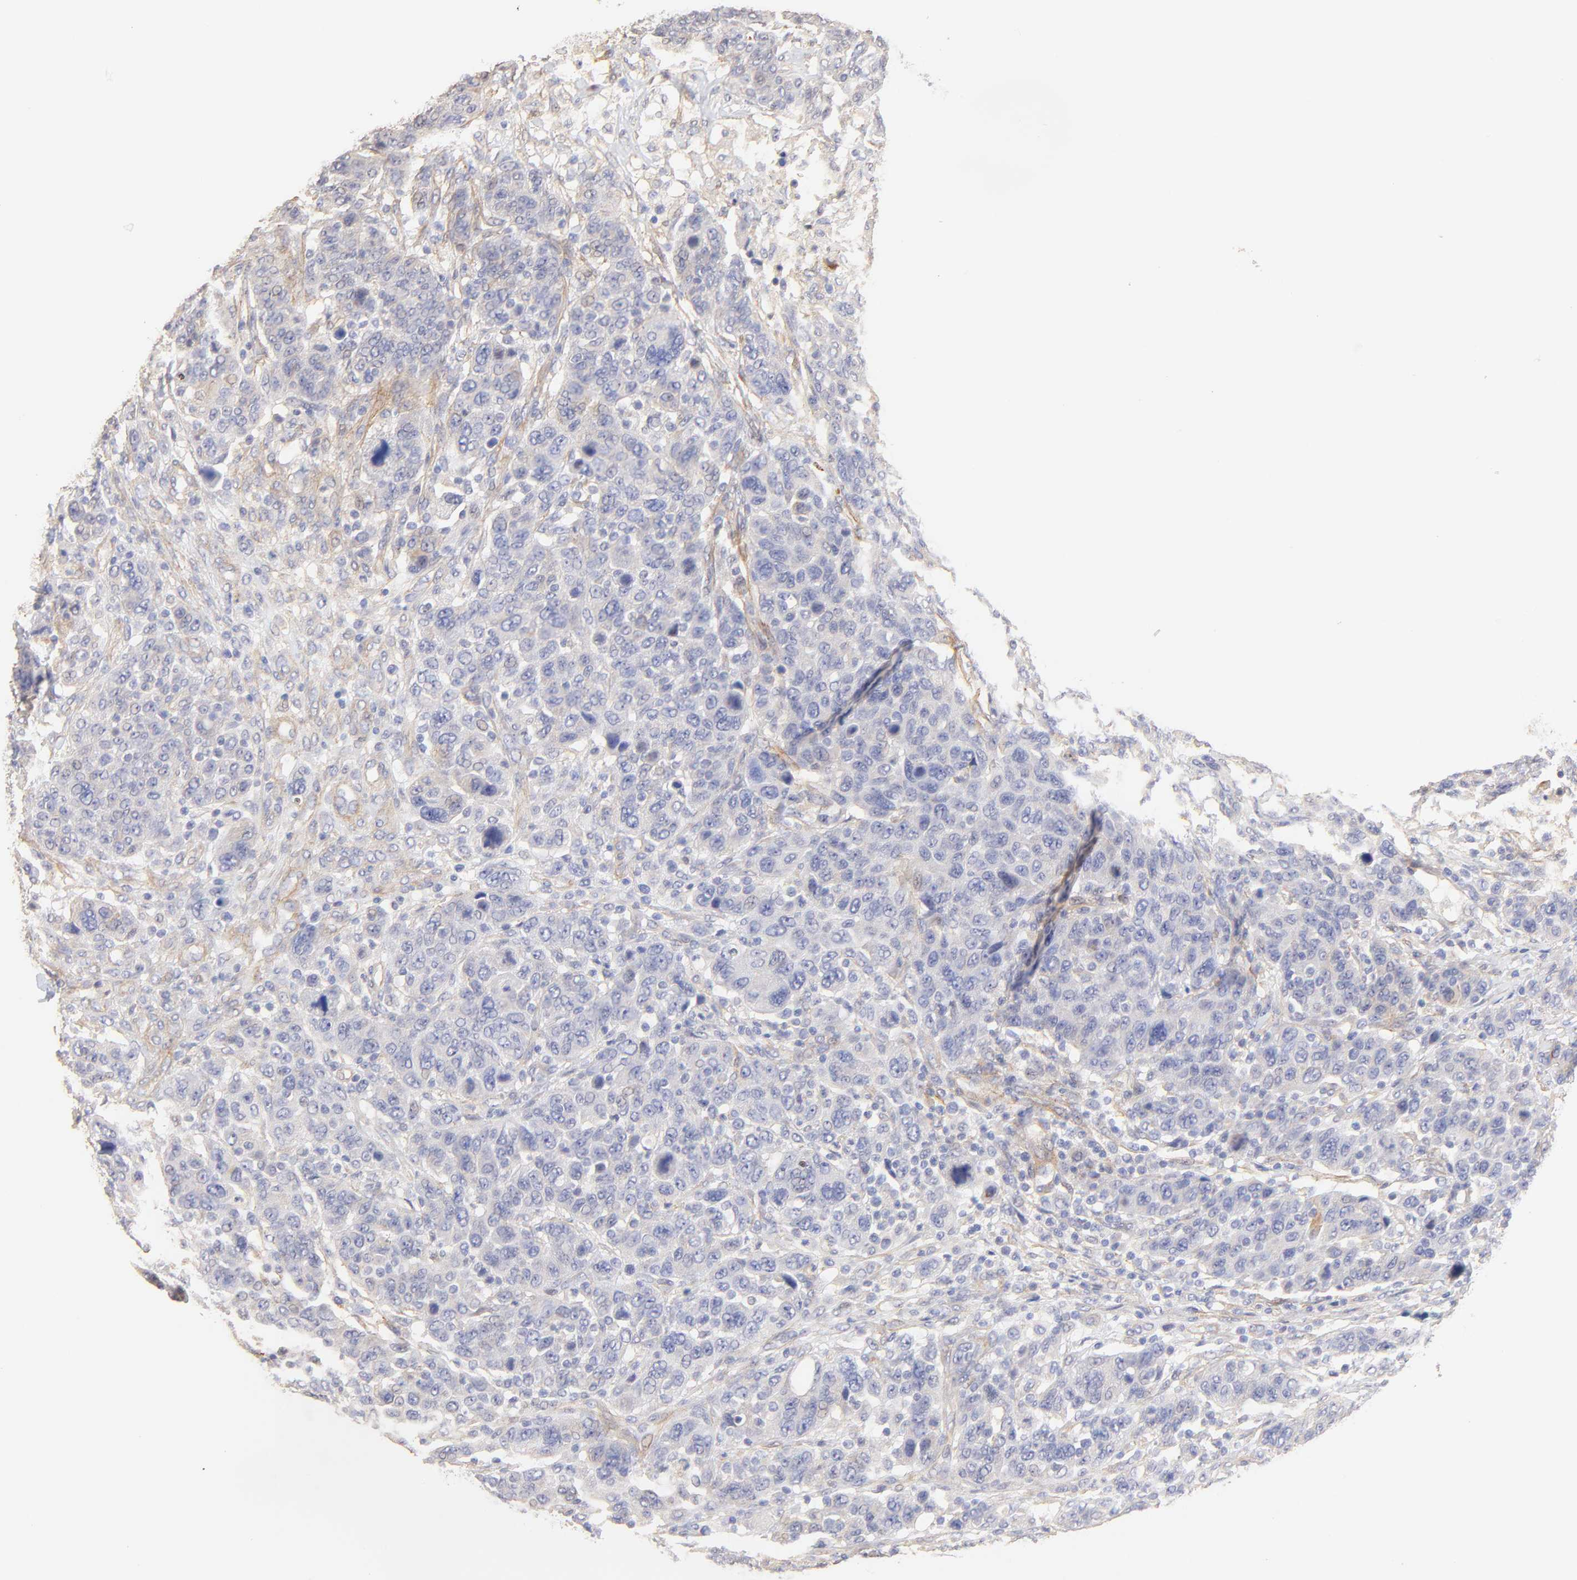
{"staining": {"intensity": "negative", "quantity": "none", "location": "none"}, "tissue": "breast cancer", "cell_type": "Tumor cells", "image_type": "cancer", "snomed": [{"axis": "morphology", "description": "Duct carcinoma"}, {"axis": "topography", "description": "Breast"}], "caption": "Image shows no significant protein staining in tumor cells of intraductal carcinoma (breast).", "gene": "ACTRT1", "patient": {"sex": "female", "age": 37}}